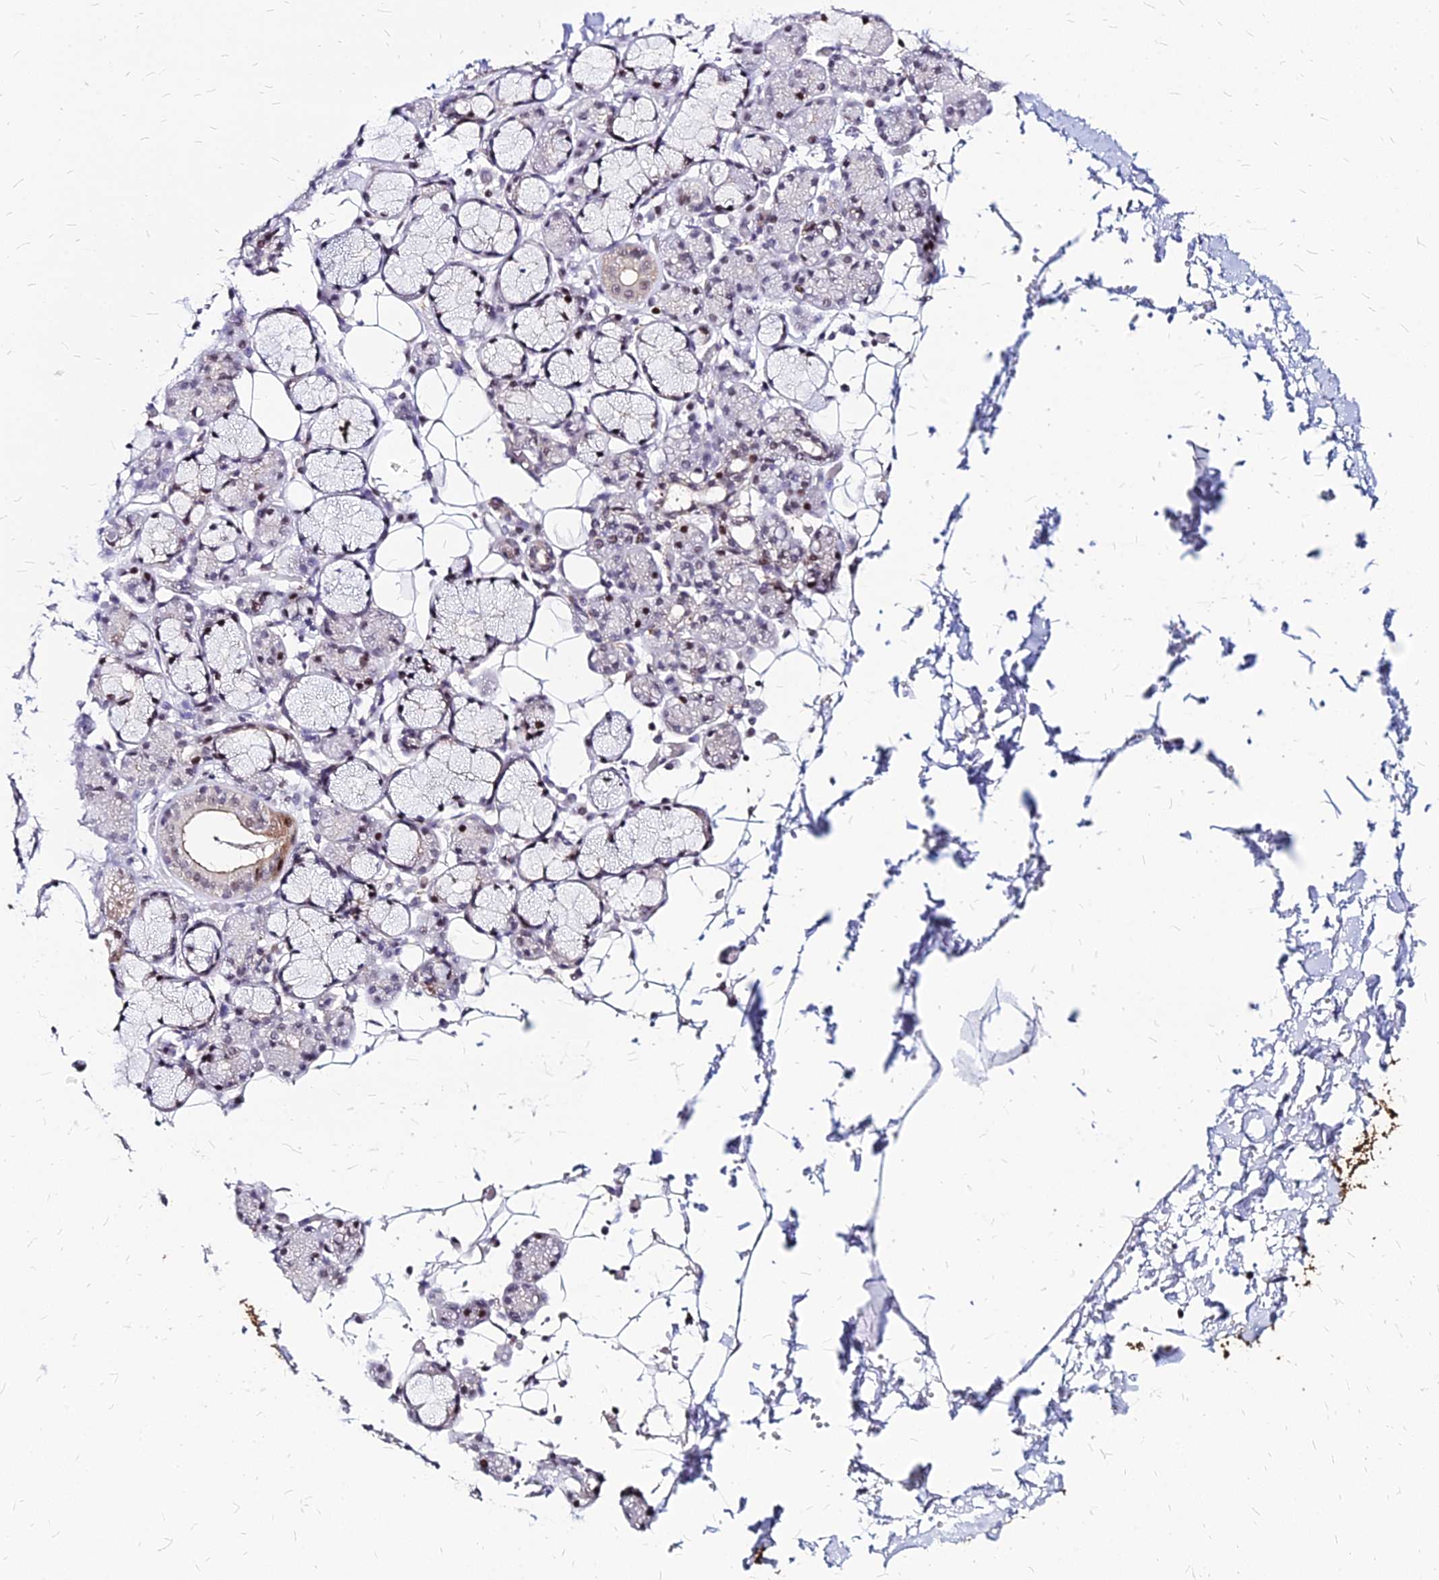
{"staining": {"intensity": "strong", "quantity": "<25%", "location": "nuclear"}, "tissue": "salivary gland", "cell_type": "Glandular cells", "image_type": "normal", "snomed": [{"axis": "morphology", "description": "Normal tissue, NOS"}, {"axis": "topography", "description": "Salivary gland"}], "caption": "This image demonstrates normal salivary gland stained with IHC to label a protein in brown. The nuclear of glandular cells show strong positivity for the protein. Nuclei are counter-stained blue.", "gene": "FDX2", "patient": {"sex": "male", "age": 63}}